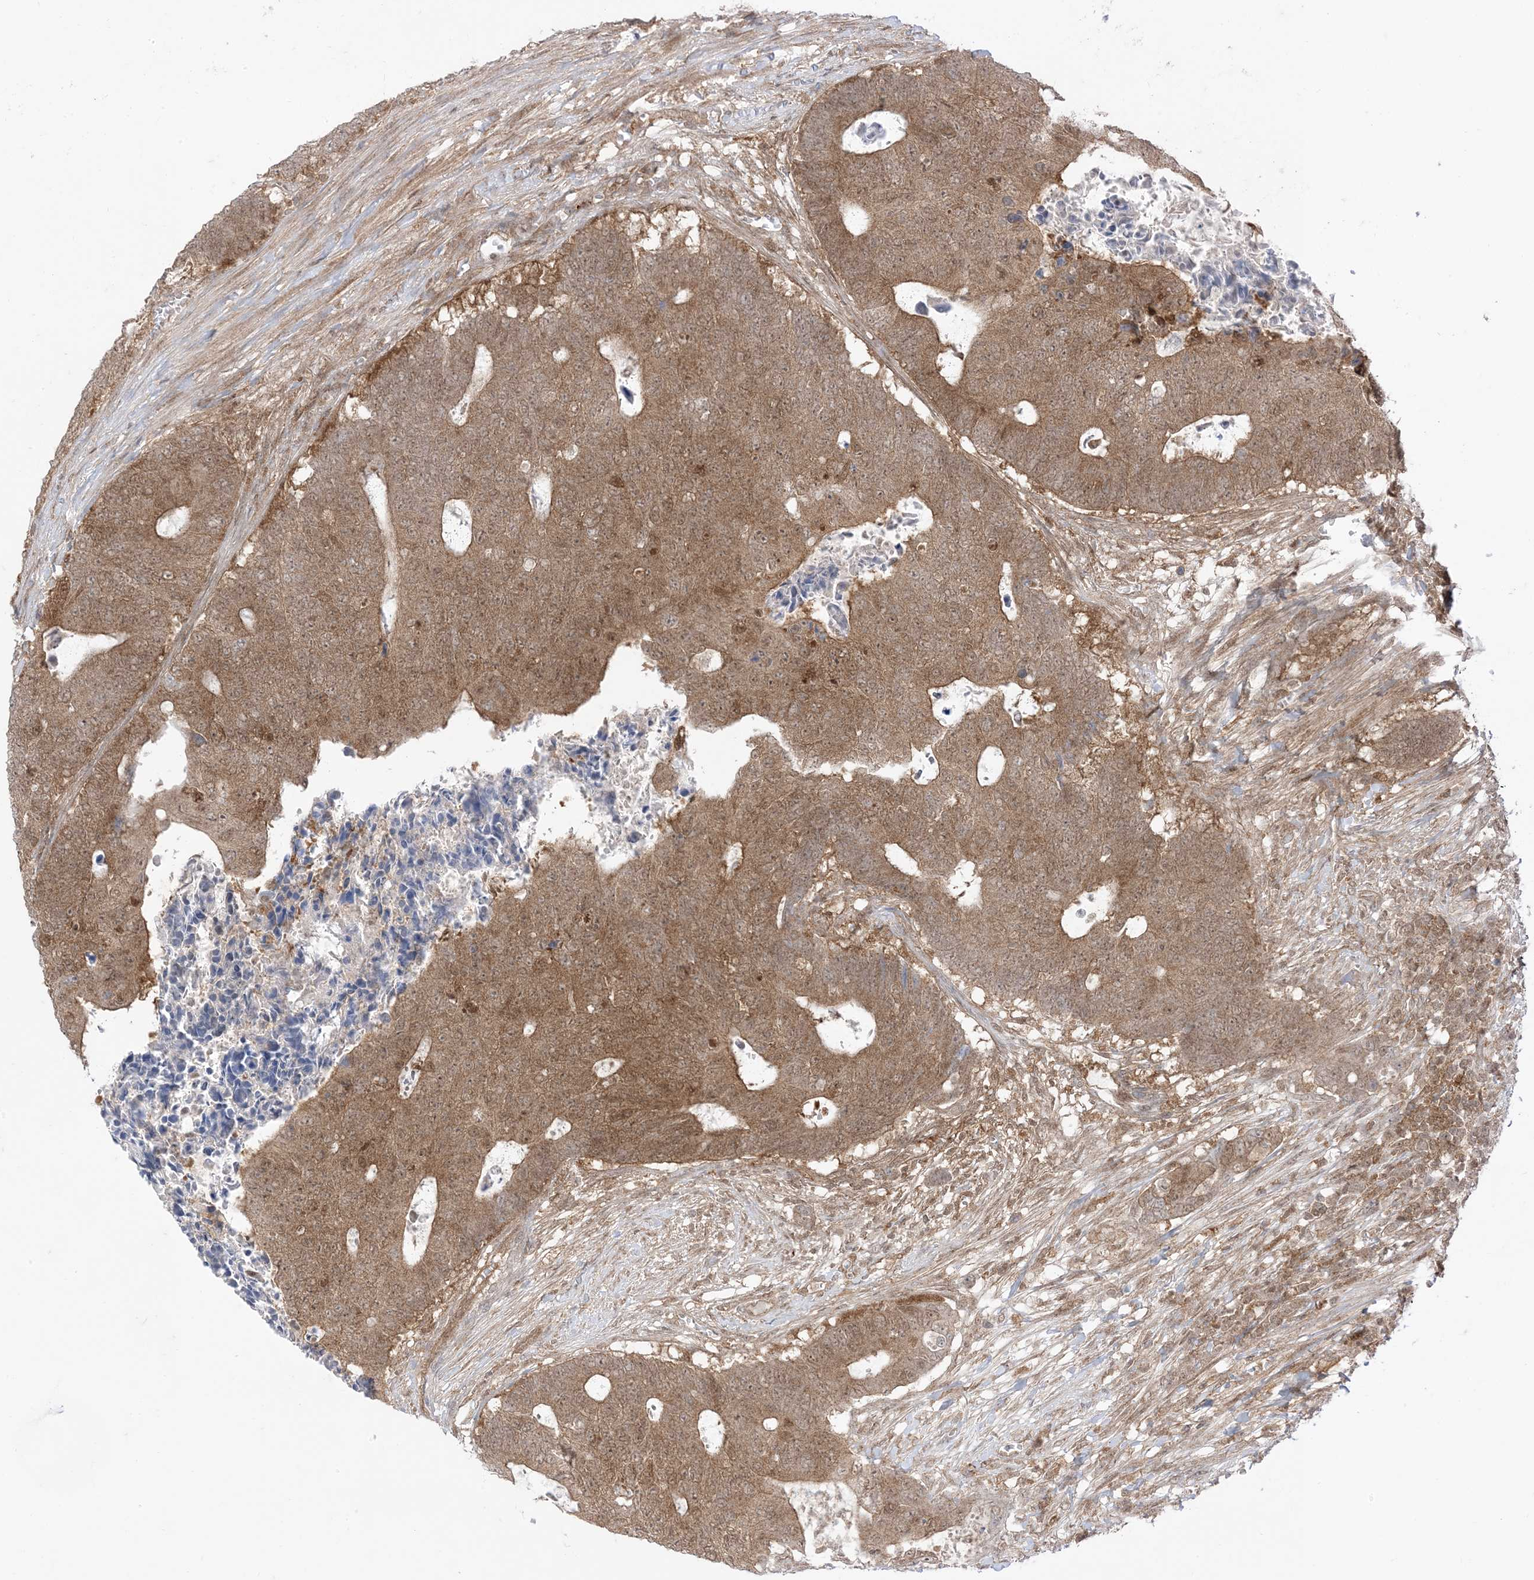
{"staining": {"intensity": "moderate", "quantity": ">75%", "location": "cytoplasmic/membranous"}, "tissue": "colorectal cancer", "cell_type": "Tumor cells", "image_type": "cancer", "snomed": [{"axis": "morphology", "description": "Adenocarcinoma, NOS"}, {"axis": "topography", "description": "Colon"}], "caption": "Immunohistochemical staining of colorectal adenocarcinoma shows medium levels of moderate cytoplasmic/membranous protein positivity in approximately >75% of tumor cells.", "gene": "PTPA", "patient": {"sex": "male", "age": 87}}